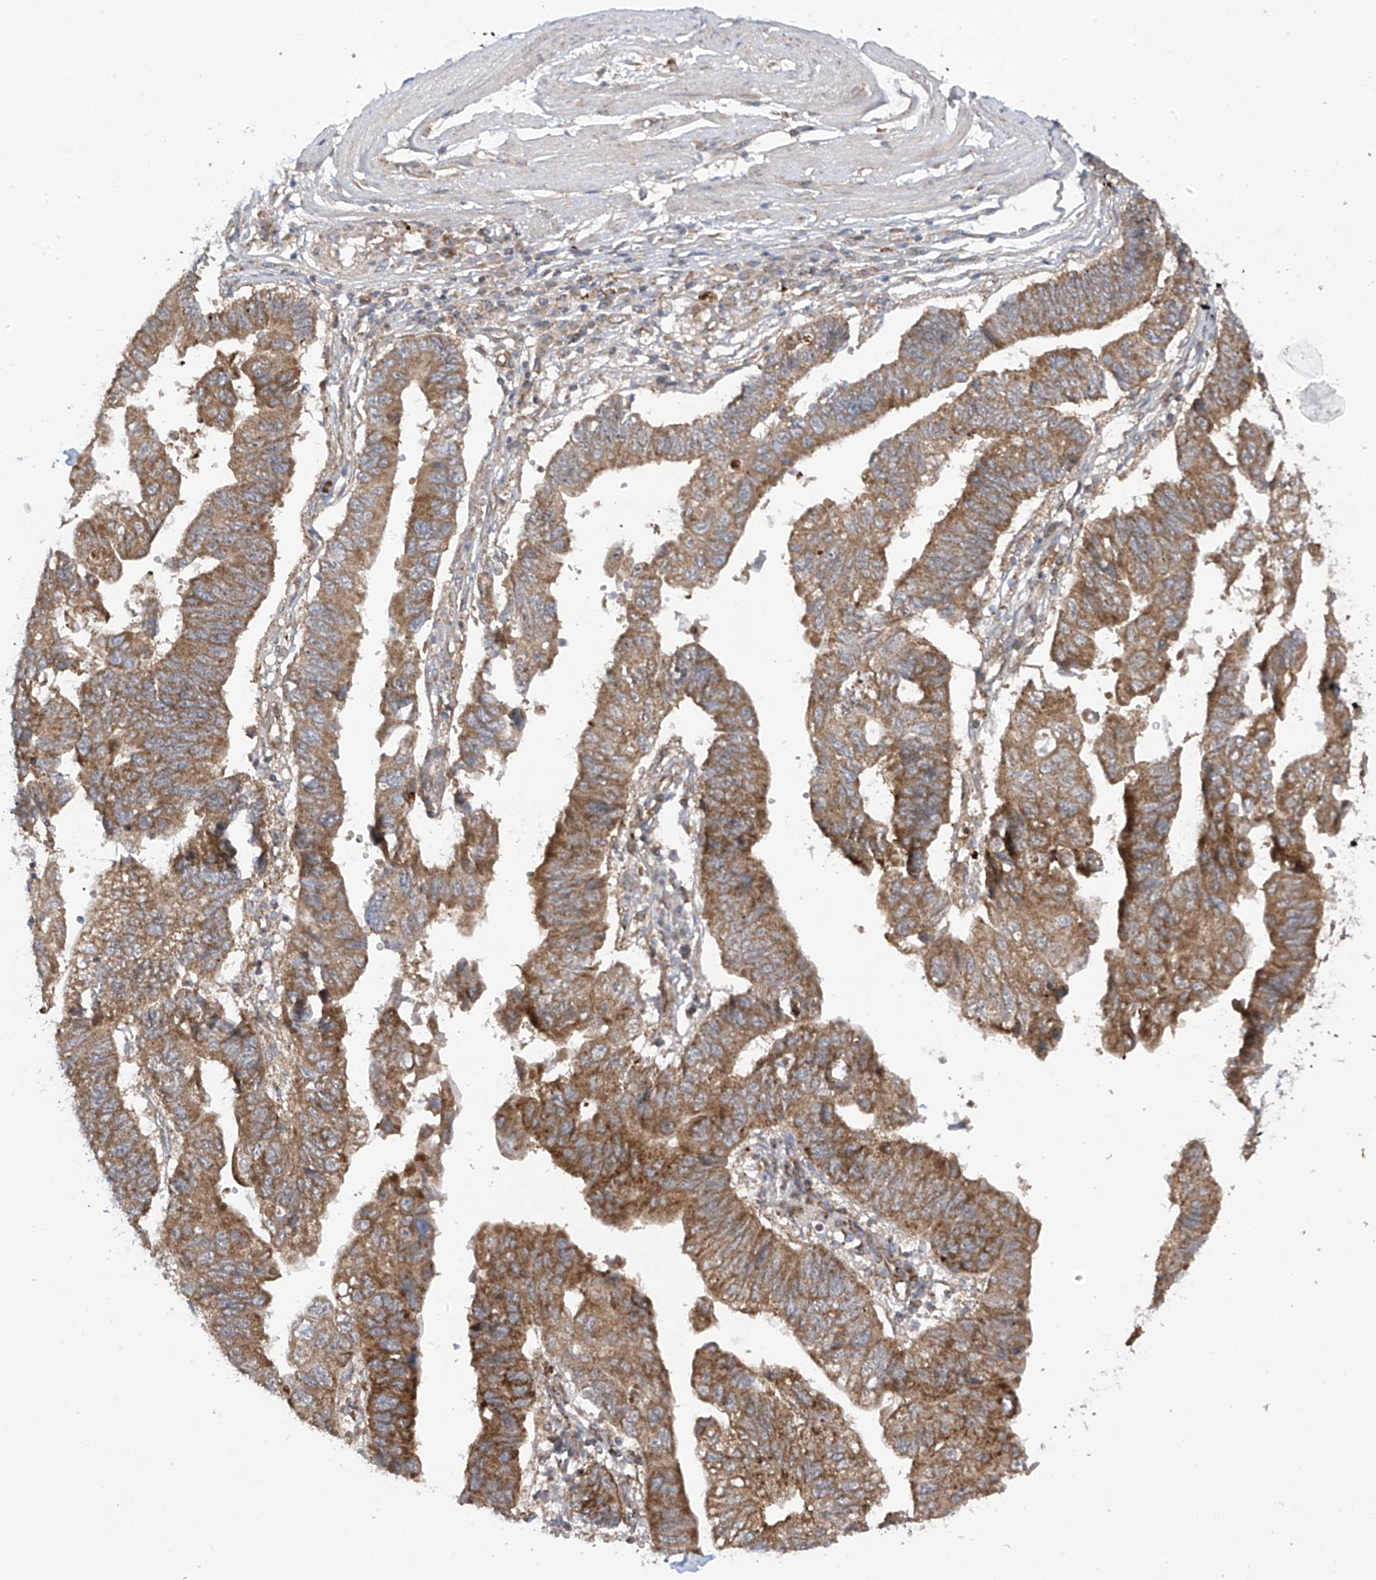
{"staining": {"intensity": "moderate", "quantity": ">75%", "location": "cytoplasmic/membranous"}, "tissue": "stomach cancer", "cell_type": "Tumor cells", "image_type": "cancer", "snomed": [{"axis": "morphology", "description": "Adenocarcinoma, NOS"}, {"axis": "topography", "description": "Stomach"}], "caption": "Immunohistochemical staining of human stomach cancer reveals moderate cytoplasmic/membranous protein positivity in approximately >75% of tumor cells.", "gene": "REPS1", "patient": {"sex": "male", "age": 59}}